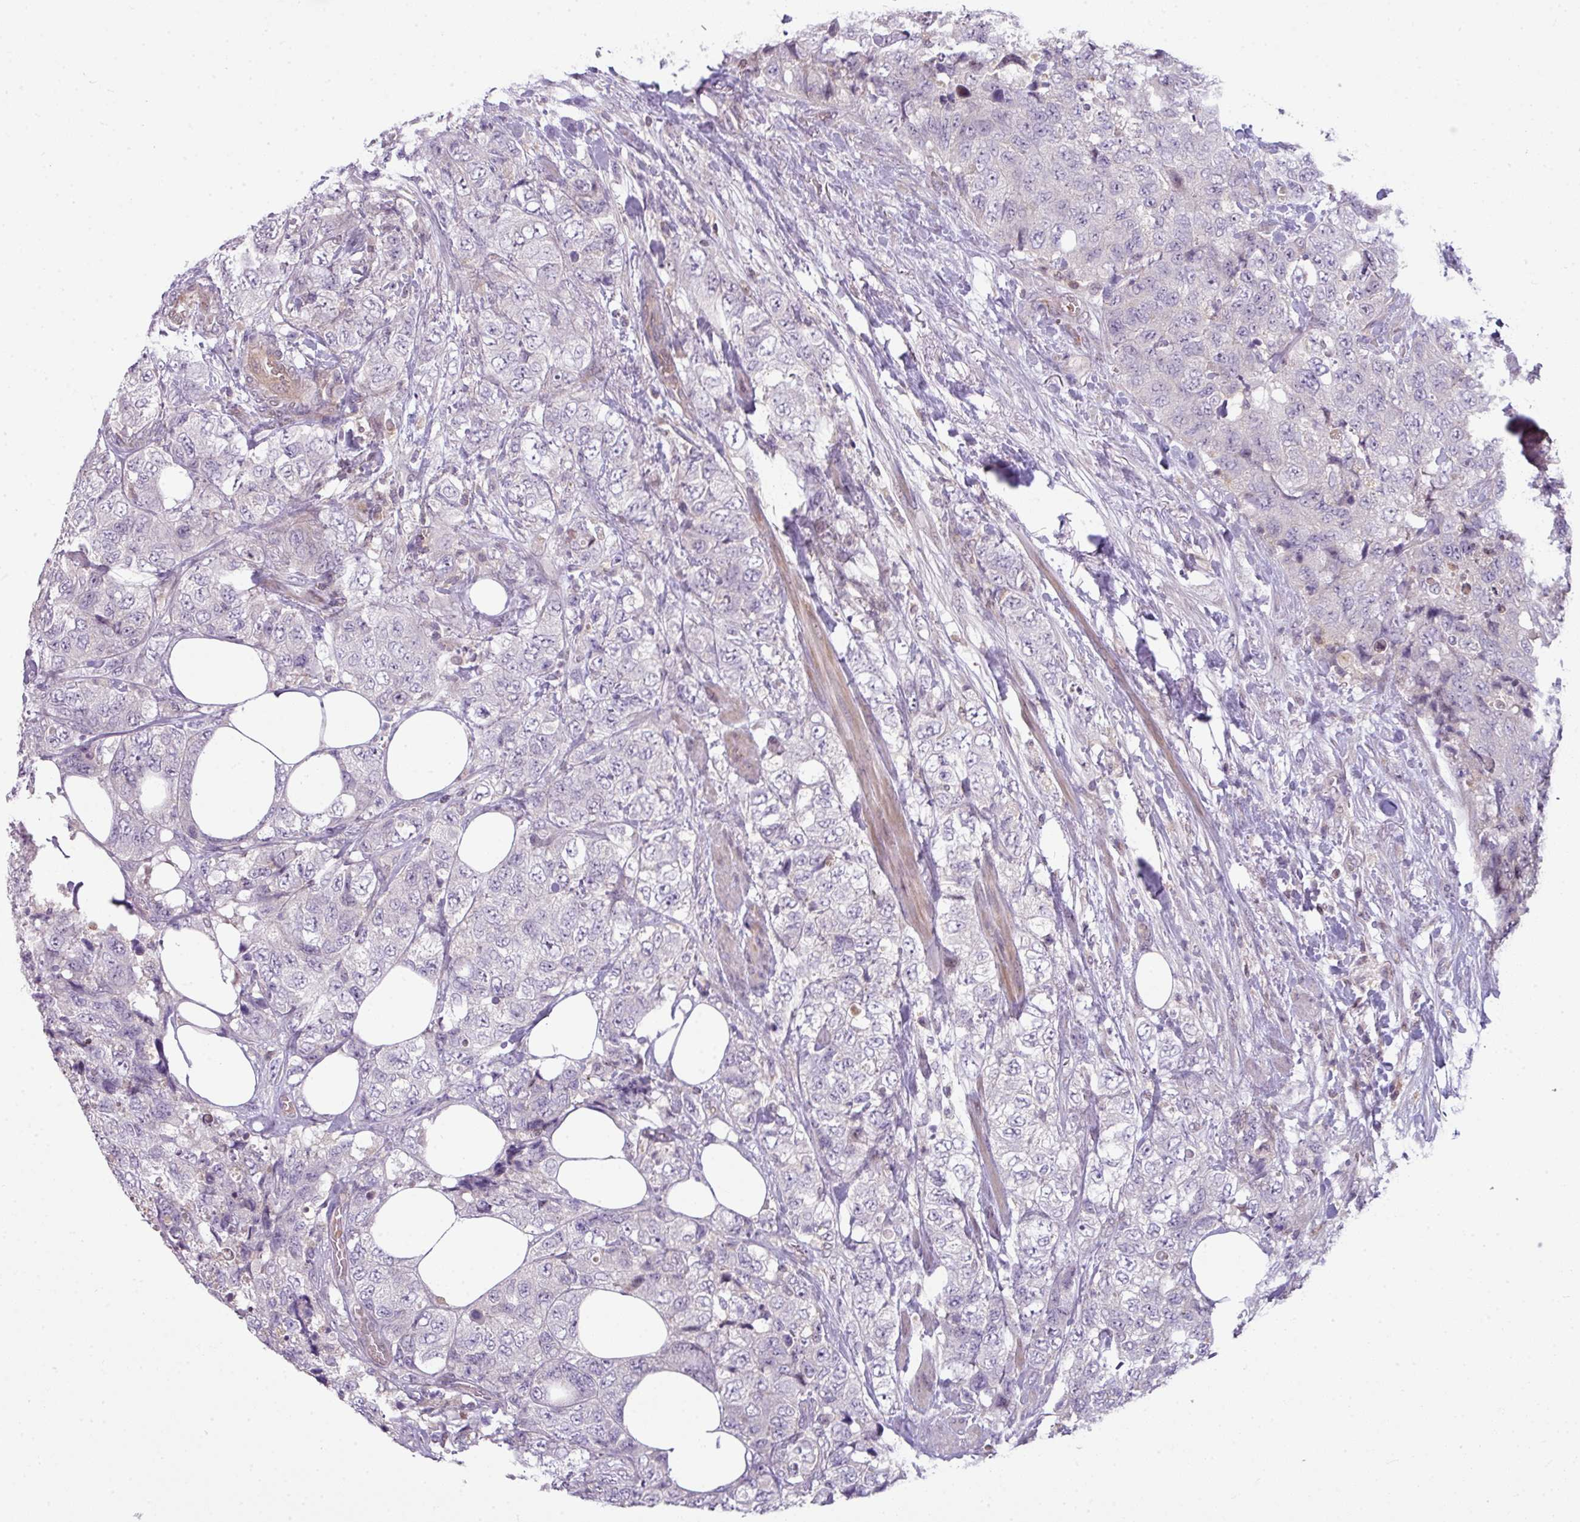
{"staining": {"intensity": "negative", "quantity": "none", "location": "none"}, "tissue": "urothelial cancer", "cell_type": "Tumor cells", "image_type": "cancer", "snomed": [{"axis": "morphology", "description": "Urothelial carcinoma, High grade"}, {"axis": "topography", "description": "Urinary bladder"}], "caption": "High-grade urothelial carcinoma was stained to show a protein in brown. There is no significant staining in tumor cells.", "gene": "STAT5A", "patient": {"sex": "female", "age": 78}}